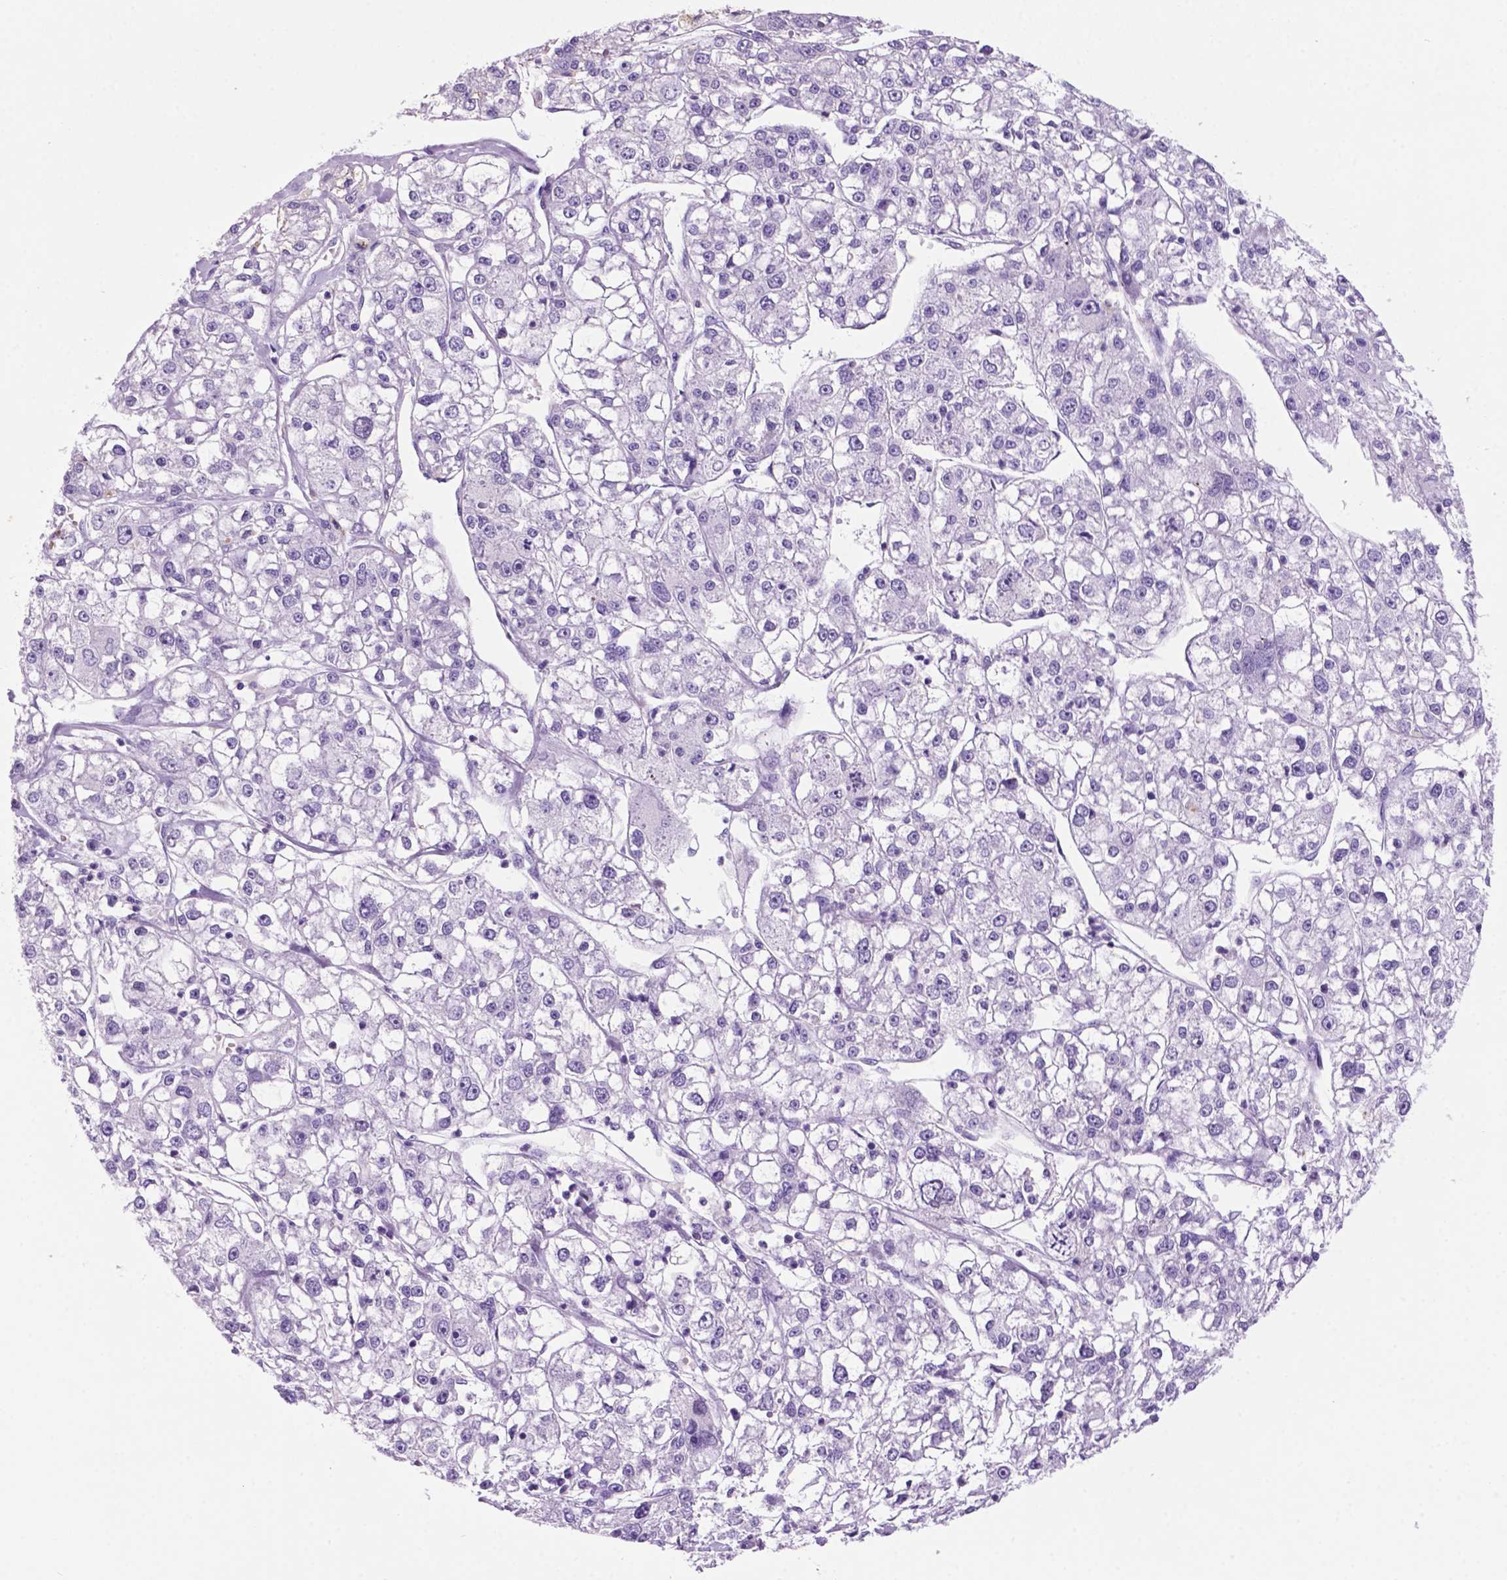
{"staining": {"intensity": "negative", "quantity": "none", "location": "none"}, "tissue": "liver cancer", "cell_type": "Tumor cells", "image_type": "cancer", "snomed": [{"axis": "morphology", "description": "Carcinoma, Hepatocellular, NOS"}, {"axis": "topography", "description": "Liver"}], "caption": "A photomicrograph of hepatocellular carcinoma (liver) stained for a protein shows no brown staining in tumor cells.", "gene": "C18orf21", "patient": {"sex": "male", "age": 56}}